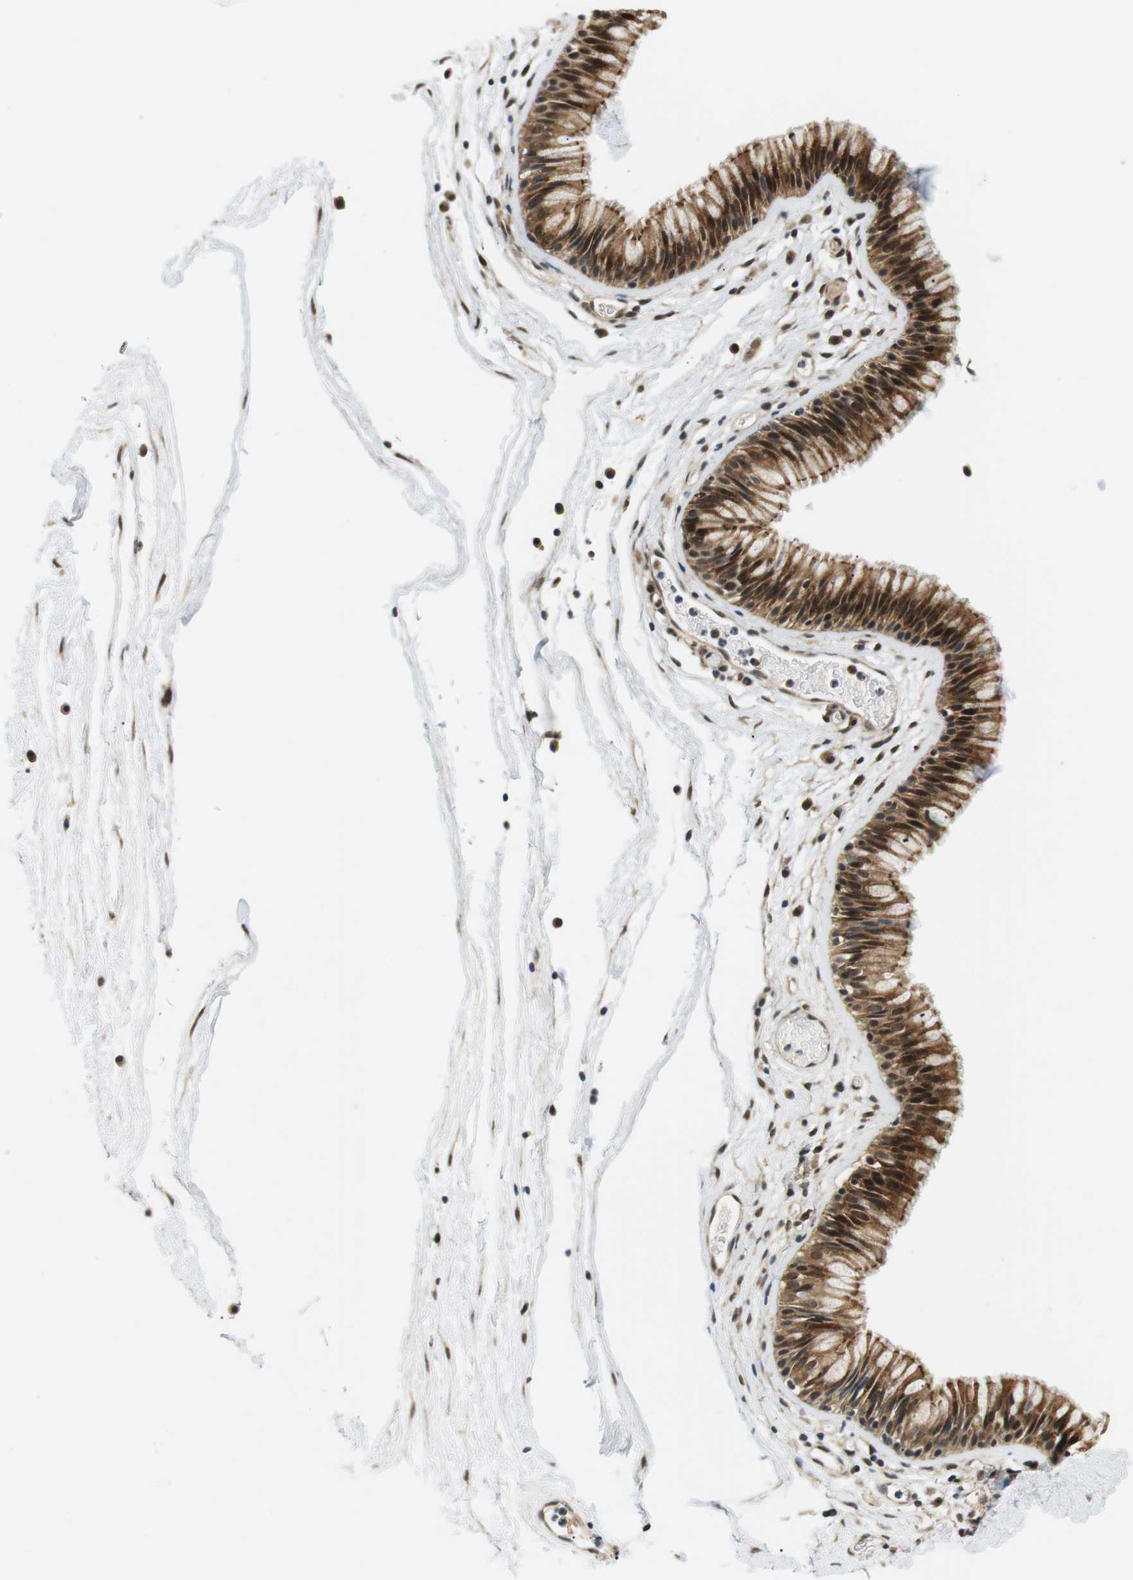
{"staining": {"intensity": "strong", "quantity": ">75%", "location": "cytoplasmic/membranous,nuclear"}, "tissue": "nasopharynx", "cell_type": "Respiratory epithelial cells", "image_type": "normal", "snomed": [{"axis": "morphology", "description": "Normal tissue, NOS"}, {"axis": "morphology", "description": "Inflammation, NOS"}, {"axis": "topography", "description": "Nasopharynx"}], "caption": "About >75% of respiratory epithelial cells in benign human nasopharynx show strong cytoplasmic/membranous,nuclear protein positivity as visualized by brown immunohistochemical staining.", "gene": "CSNK2B", "patient": {"sex": "male", "age": 48}}